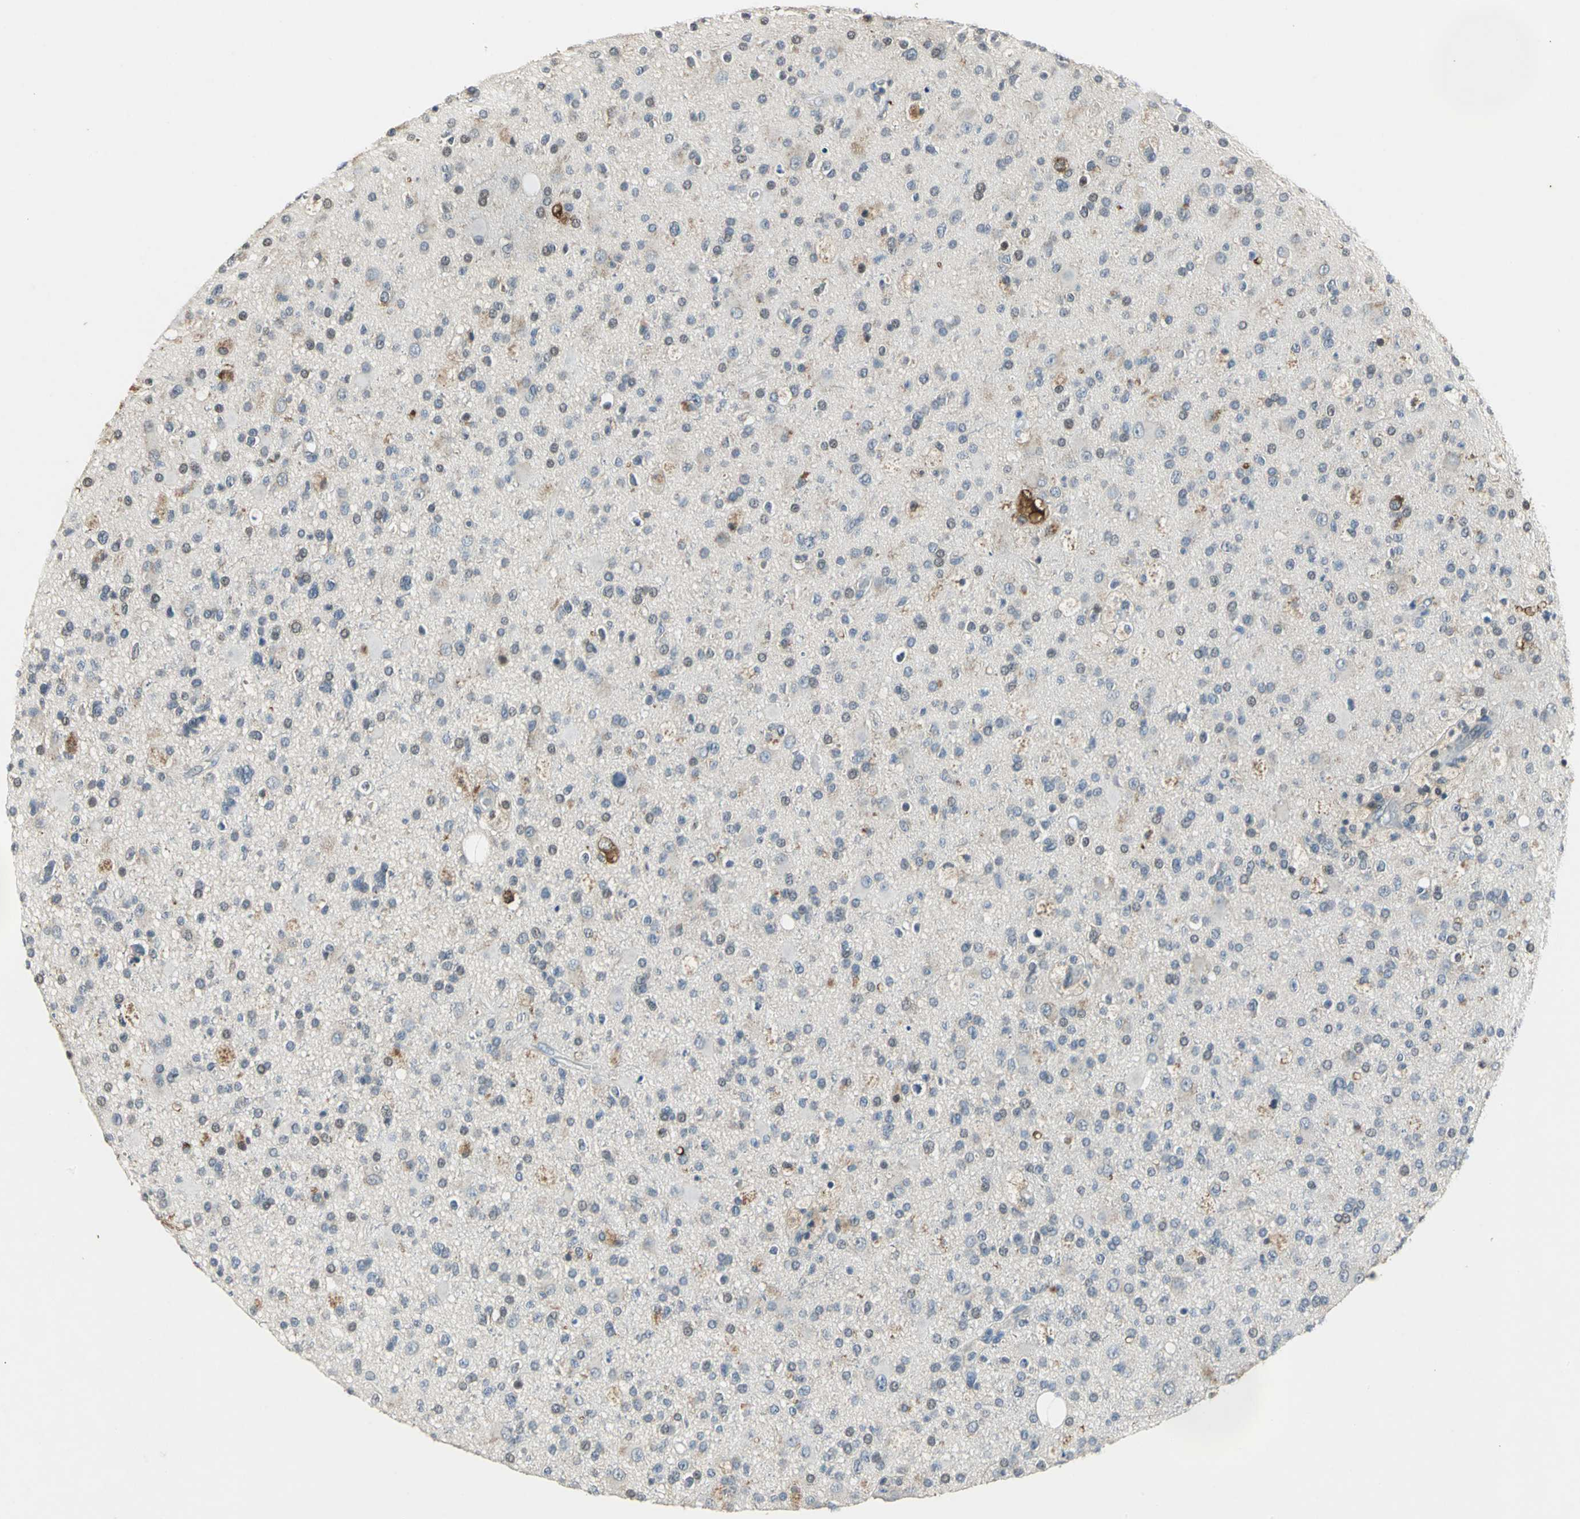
{"staining": {"intensity": "moderate", "quantity": "25%-75%", "location": "cytoplasmic/membranous"}, "tissue": "glioma", "cell_type": "Tumor cells", "image_type": "cancer", "snomed": [{"axis": "morphology", "description": "Glioma, malignant, High grade"}, {"axis": "topography", "description": "Brain"}], "caption": "Malignant glioma (high-grade) stained with a brown dye exhibits moderate cytoplasmic/membranous positive staining in about 25%-75% of tumor cells.", "gene": "JADE3", "patient": {"sex": "male", "age": 33}}